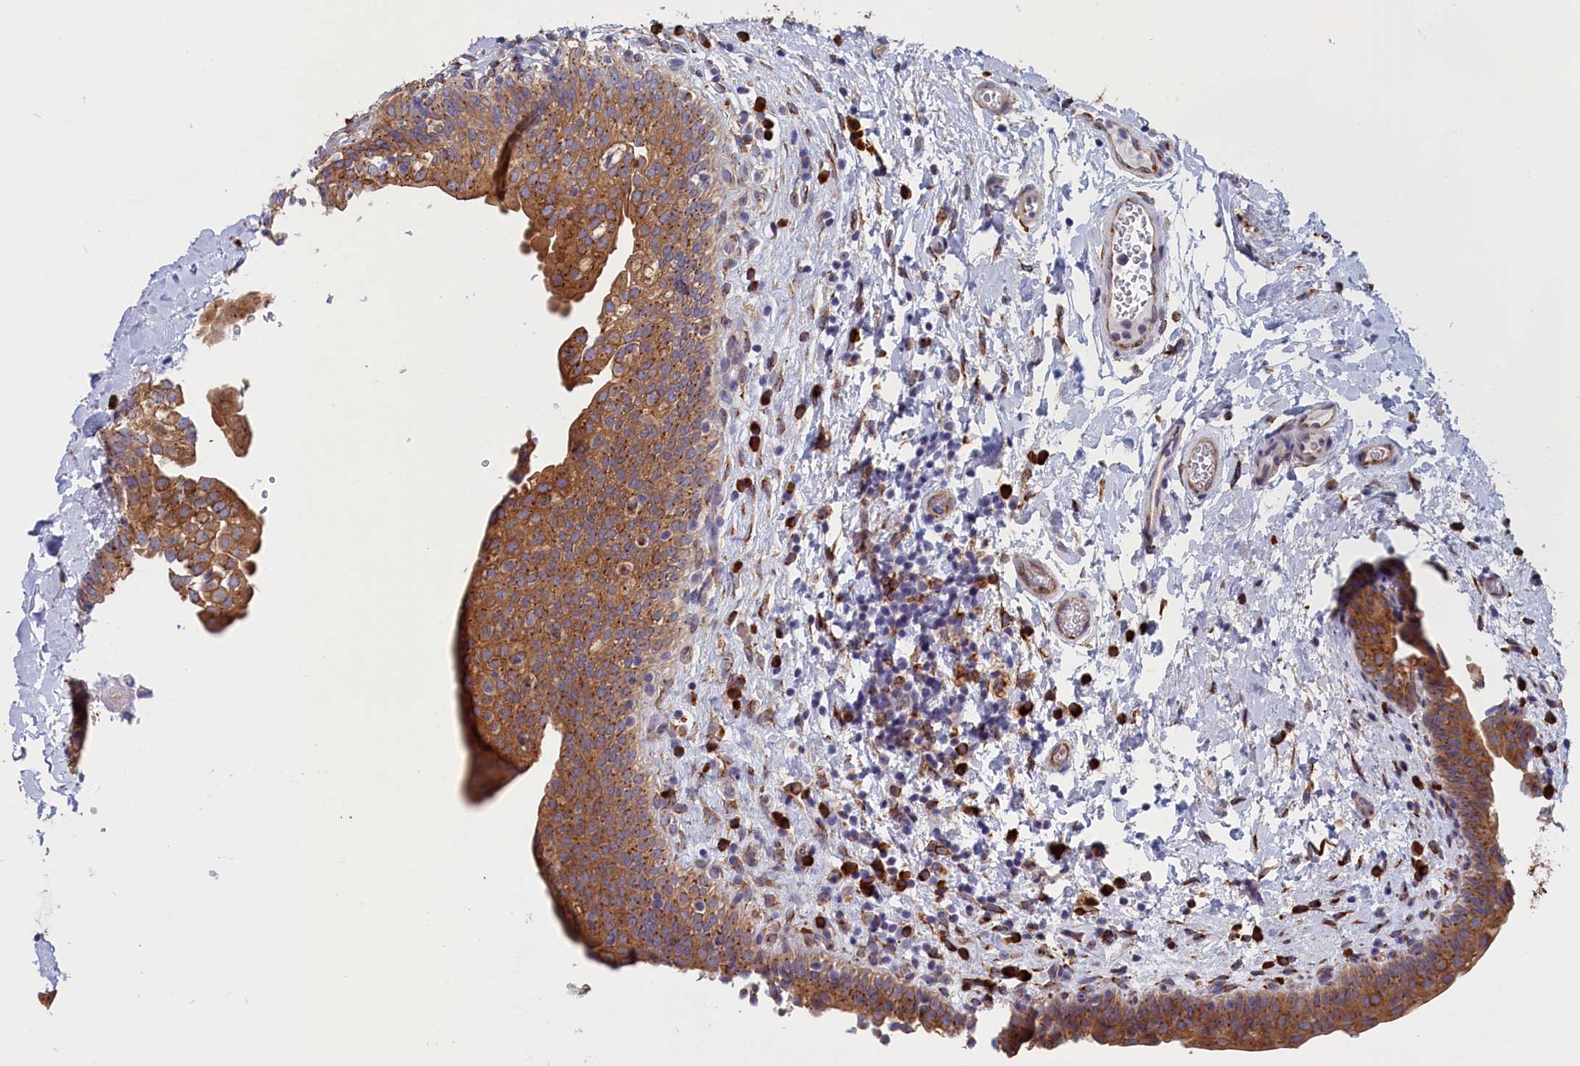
{"staining": {"intensity": "moderate", "quantity": ">75%", "location": "cytoplasmic/membranous"}, "tissue": "urinary bladder", "cell_type": "Urothelial cells", "image_type": "normal", "snomed": [{"axis": "morphology", "description": "Normal tissue, NOS"}, {"axis": "topography", "description": "Urinary bladder"}], "caption": "Urinary bladder stained with immunohistochemistry shows moderate cytoplasmic/membranous staining in about >75% of urothelial cells.", "gene": "CCDC68", "patient": {"sex": "male", "age": 83}}